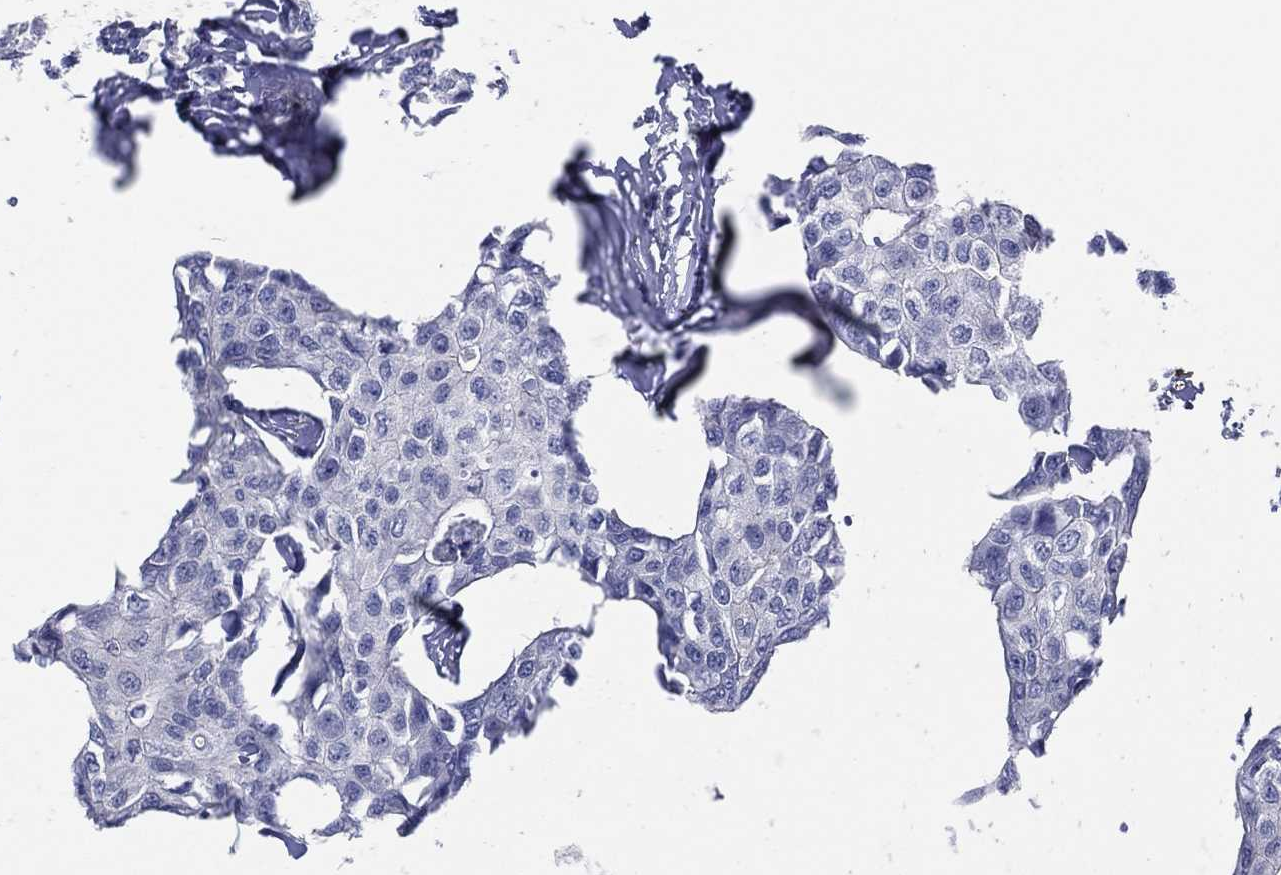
{"staining": {"intensity": "negative", "quantity": "none", "location": "none"}, "tissue": "breast cancer", "cell_type": "Tumor cells", "image_type": "cancer", "snomed": [{"axis": "morphology", "description": "Duct carcinoma"}, {"axis": "topography", "description": "Breast"}], "caption": "Immunohistochemical staining of human breast cancer (infiltrating ductal carcinoma) shows no significant staining in tumor cells.", "gene": "PLAC8", "patient": {"sex": "female", "age": 80}}